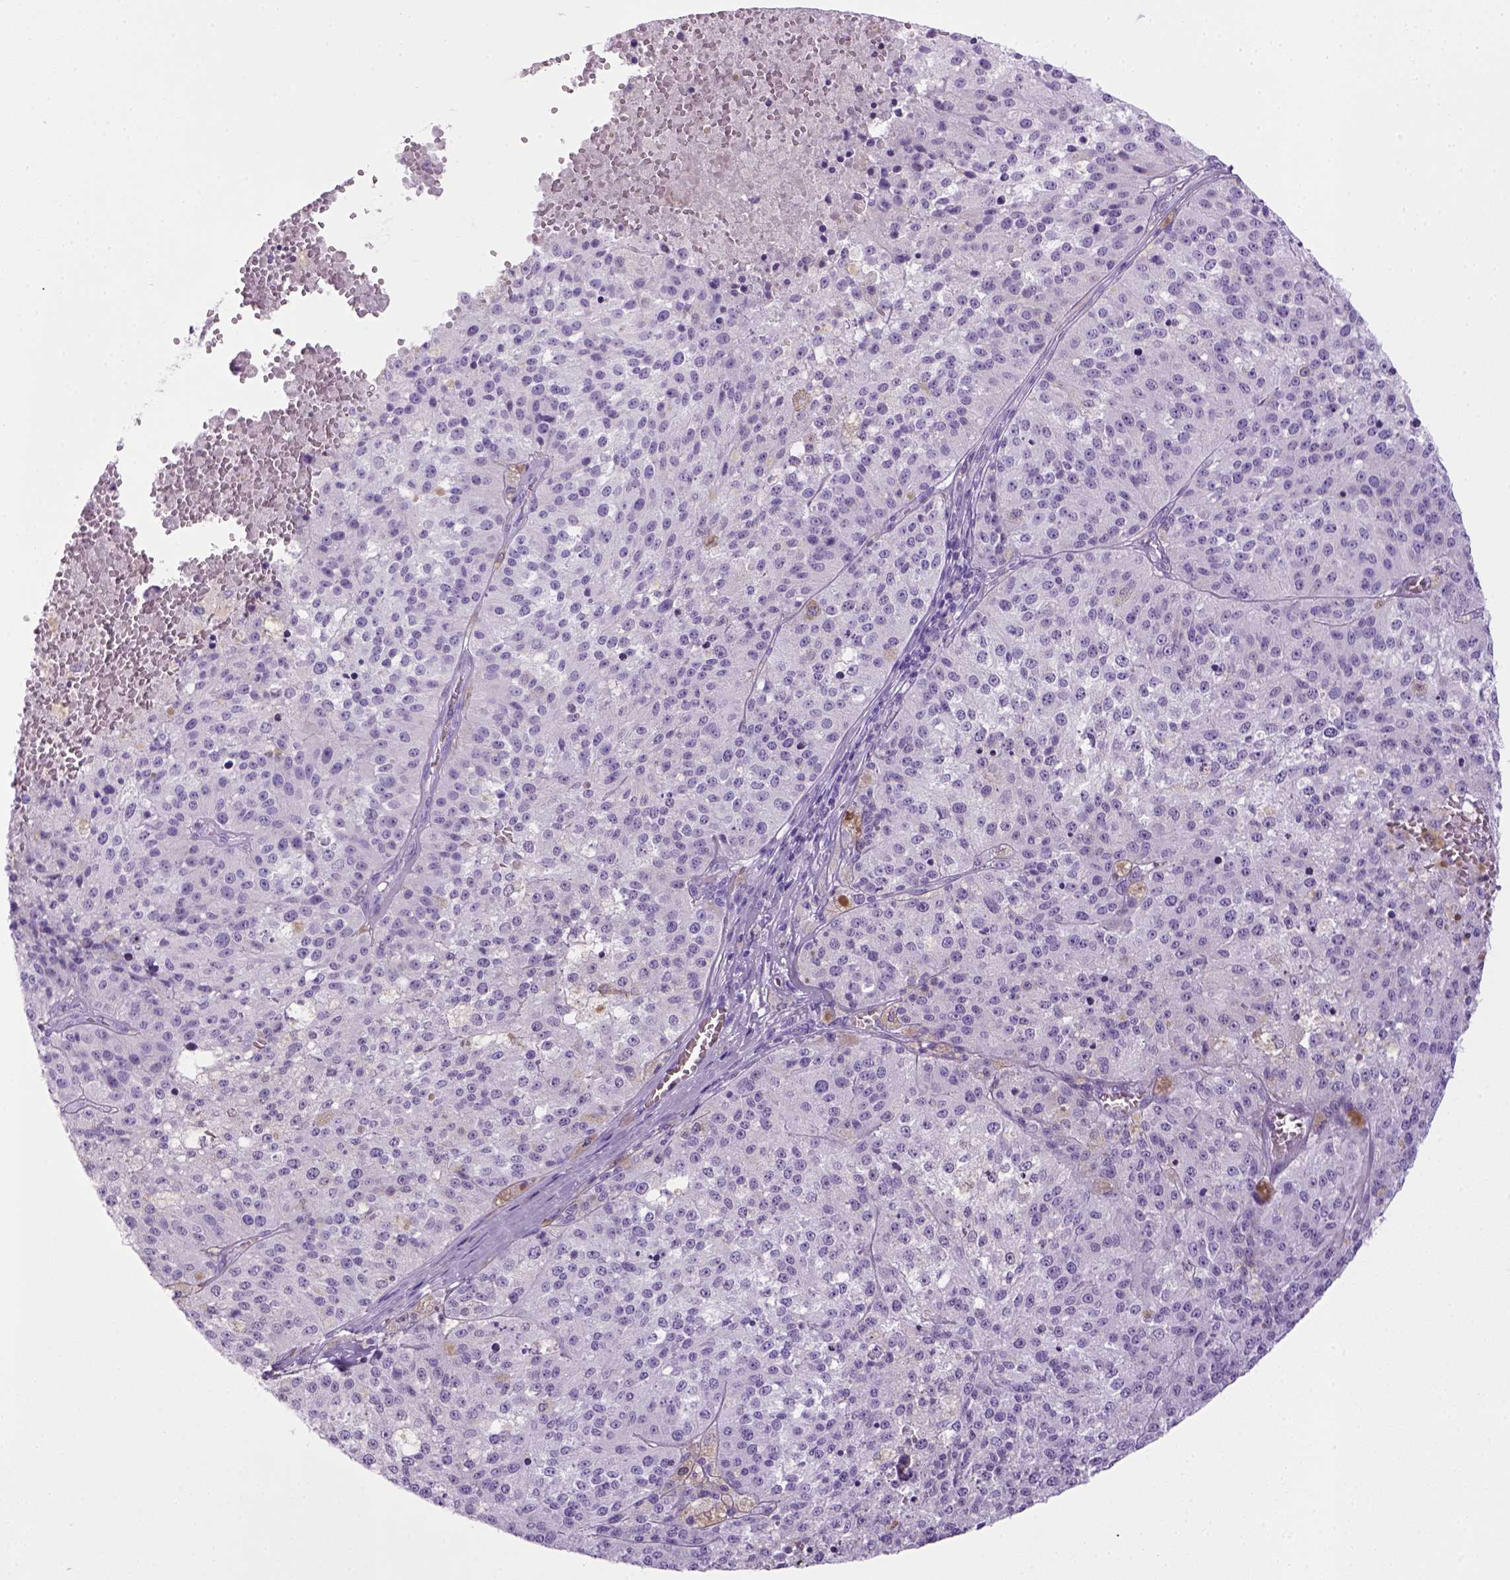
{"staining": {"intensity": "negative", "quantity": "none", "location": "none"}, "tissue": "melanoma", "cell_type": "Tumor cells", "image_type": "cancer", "snomed": [{"axis": "morphology", "description": "Malignant melanoma, Metastatic site"}, {"axis": "topography", "description": "Lymph node"}], "caption": "This is an immunohistochemistry histopathology image of melanoma. There is no positivity in tumor cells.", "gene": "SGCG", "patient": {"sex": "female", "age": 64}}